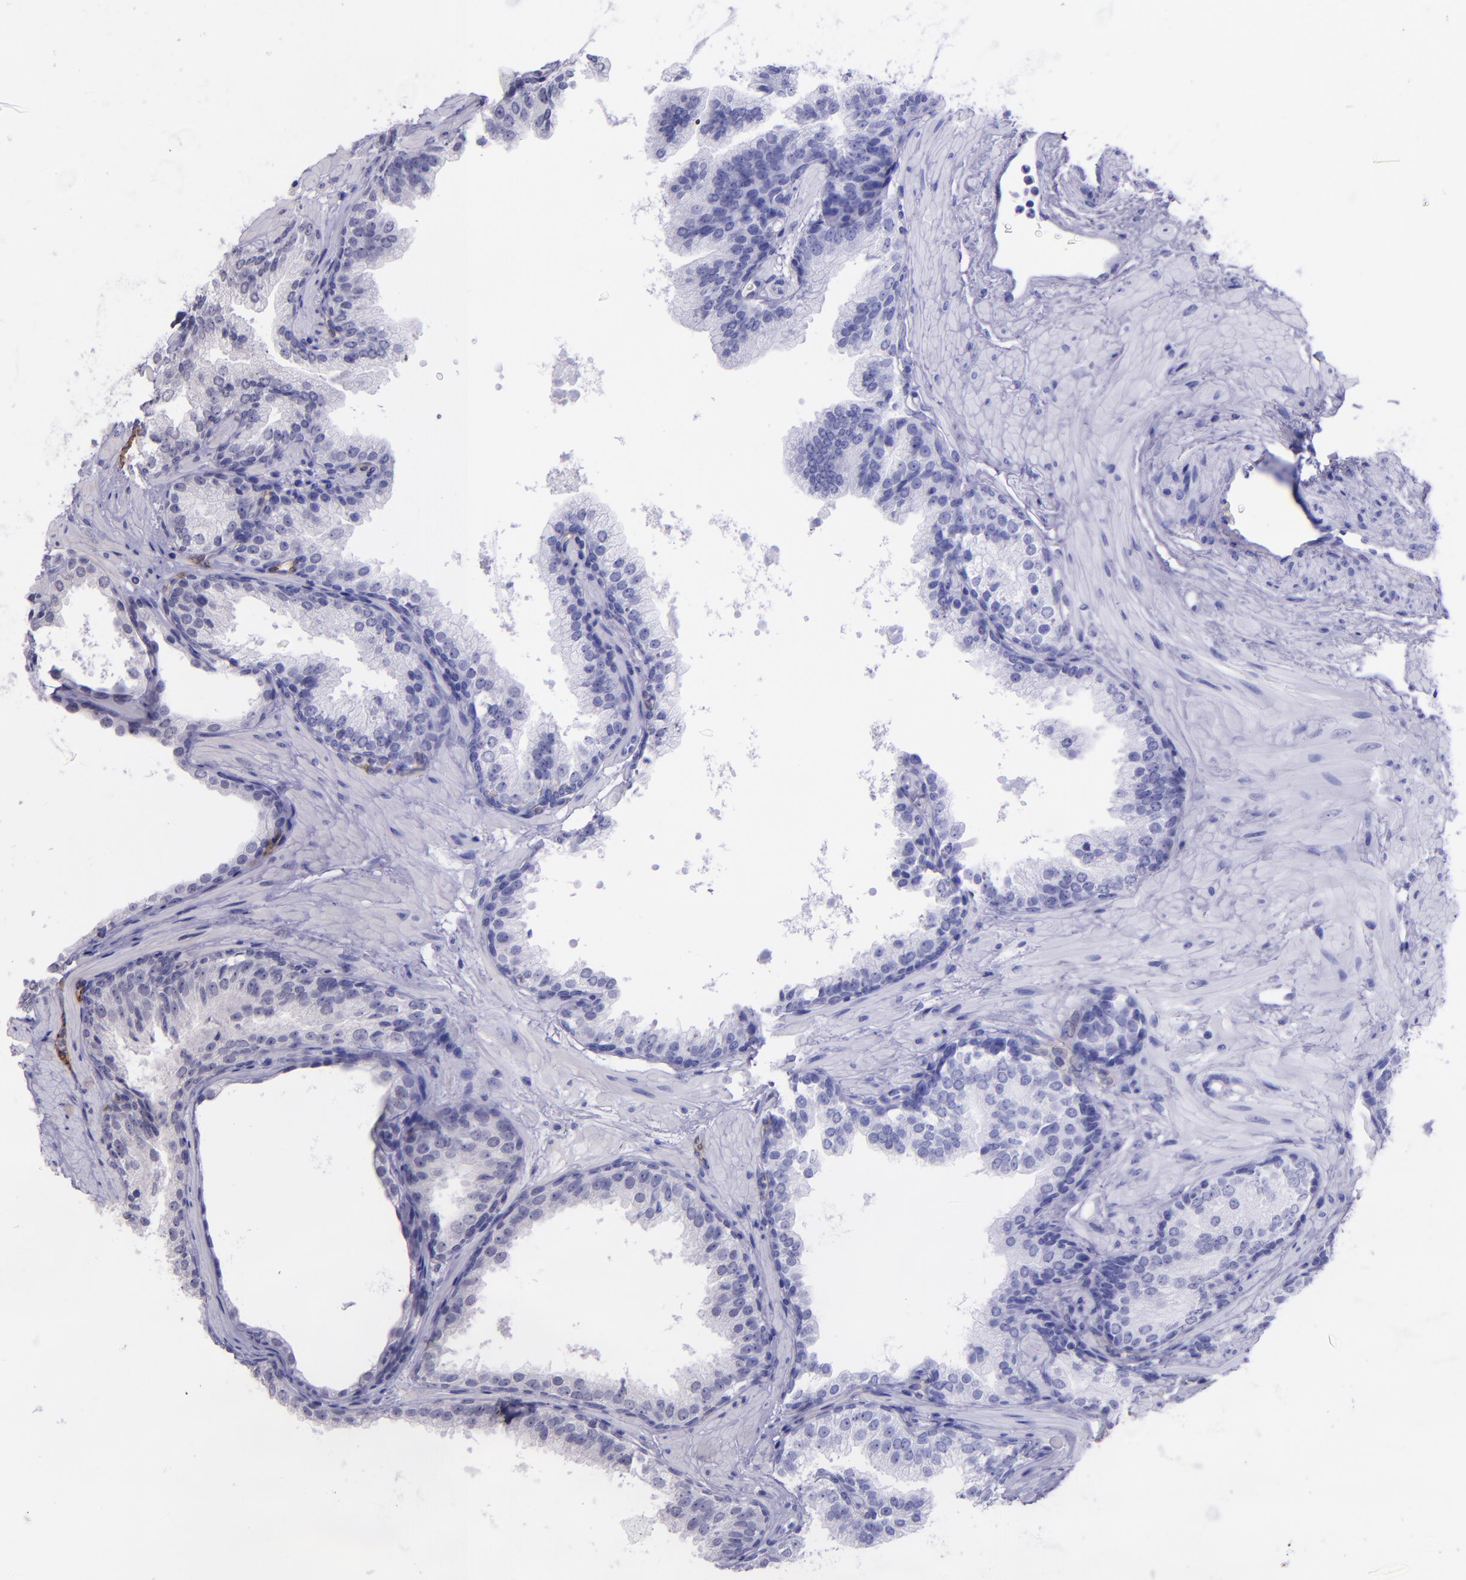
{"staining": {"intensity": "negative", "quantity": "none", "location": "none"}, "tissue": "prostate cancer", "cell_type": "Tumor cells", "image_type": "cancer", "snomed": [{"axis": "morphology", "description": "Adenocarcinoma, Low grade"}, {"axis": "topography", "description": "Prostate"}], "caption": "Immunohistochemistry (IHC) of human prostate cancer shows no expression in tumor cells. (DAB (3,3'-diaminobenzidine) IHC visualized using brightfield microscopy, high magnification).", "gene": "SELE", "patient": {"sex": "male", "age": 69}}